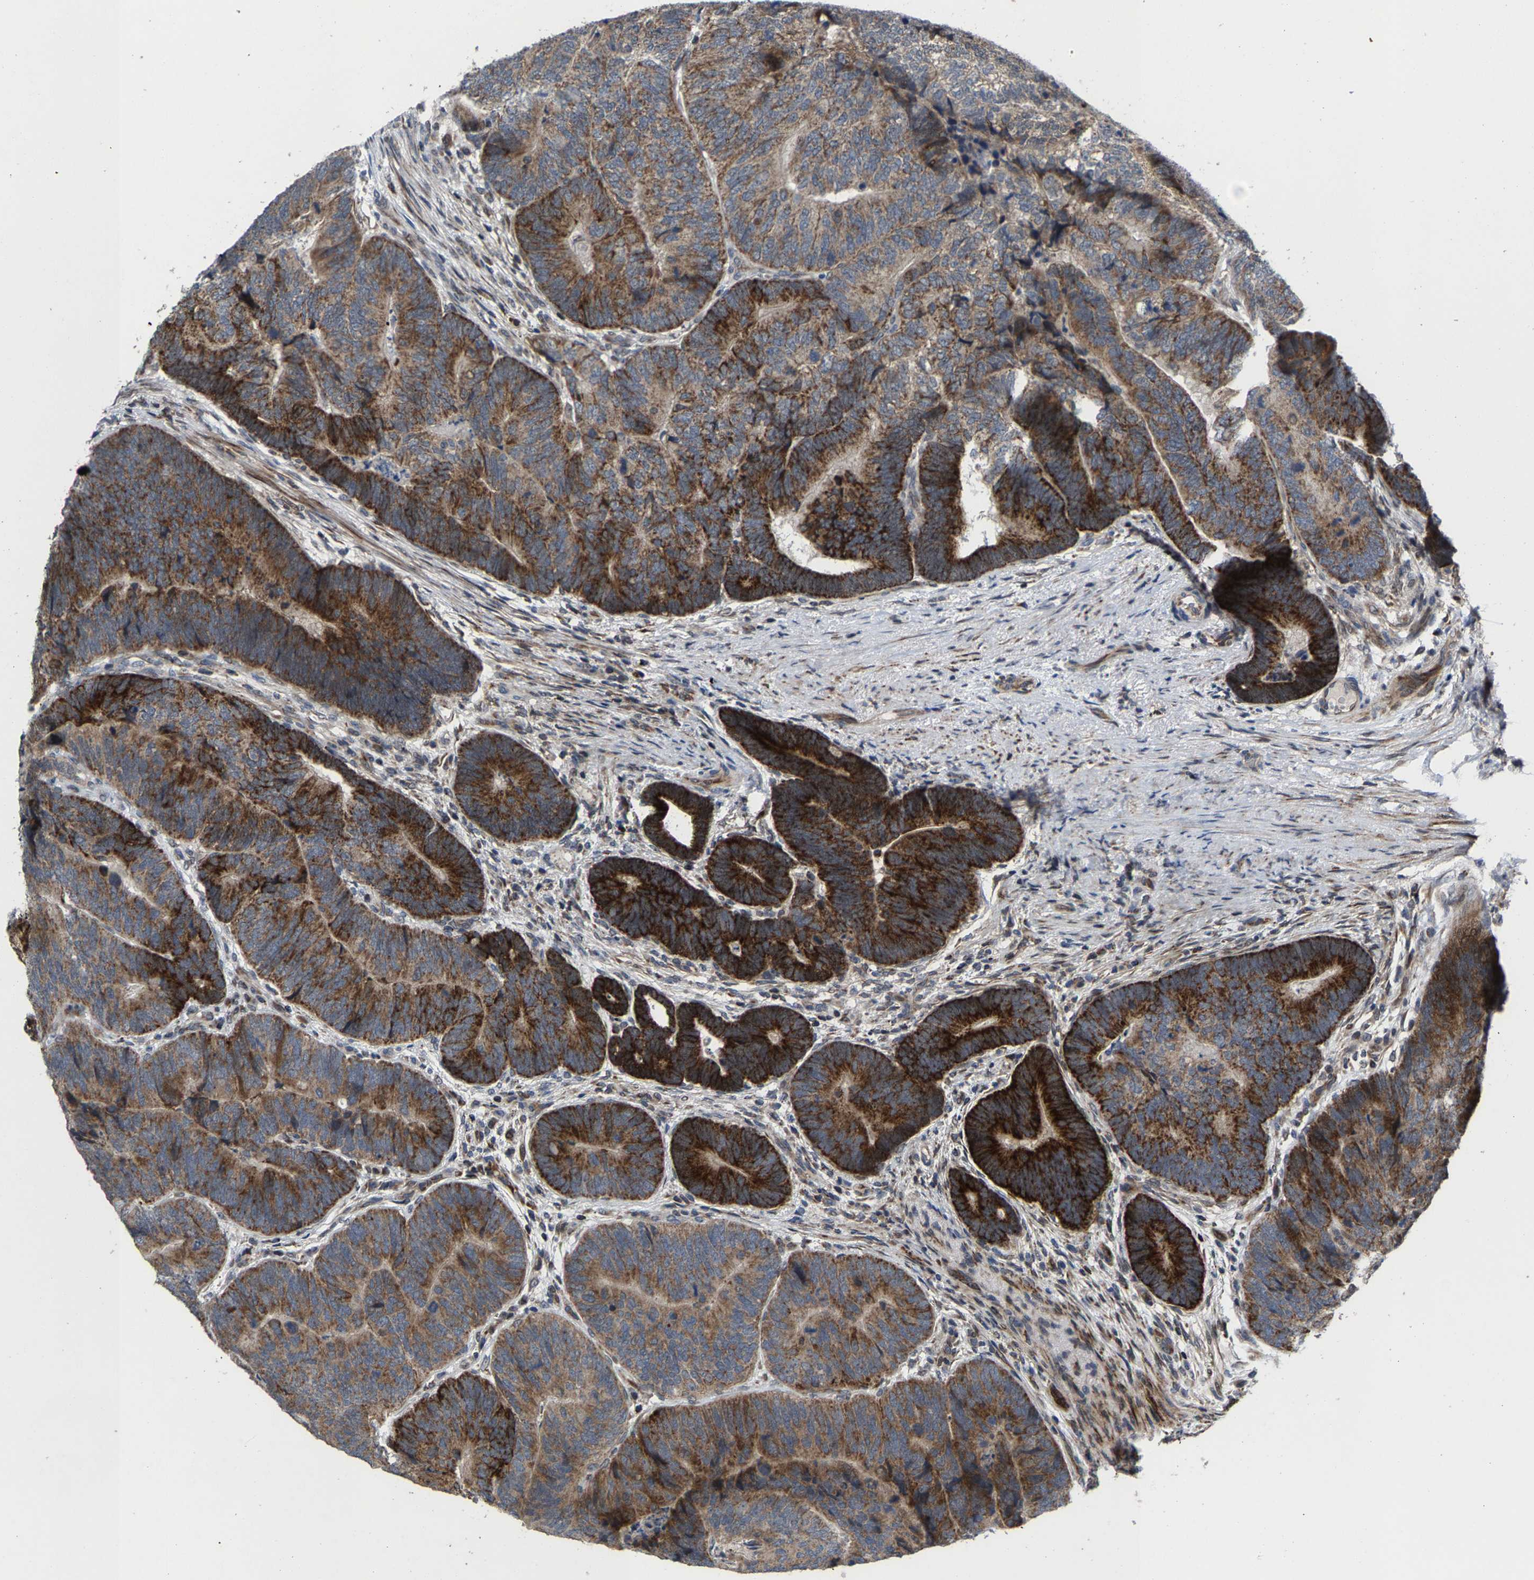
{"staining": {"intensity": "strong", "quantity": ">75%", "location": "cytoplasmic/membranous"}, "tissue": "colorectal cancer", "cell_type": "Tumor cells", "image_type": "cancer", "snomed": [{"axis": "morphology", "description": "Adenocarcinoma, NOS"}, {"axis": "topography", "description": "Colon"}], "caption": "Colorectal cancer (adenocarcinoma) was stained to show a protein in brown. There is high levels of strong cytoplasmic/membranous staining in about >75% of tumor cells. (brown staining indicates protein expression, while blue staining denotes nuclei).", "gene": "TDRKH", "patient": {"sex": "female", "age": 67}}